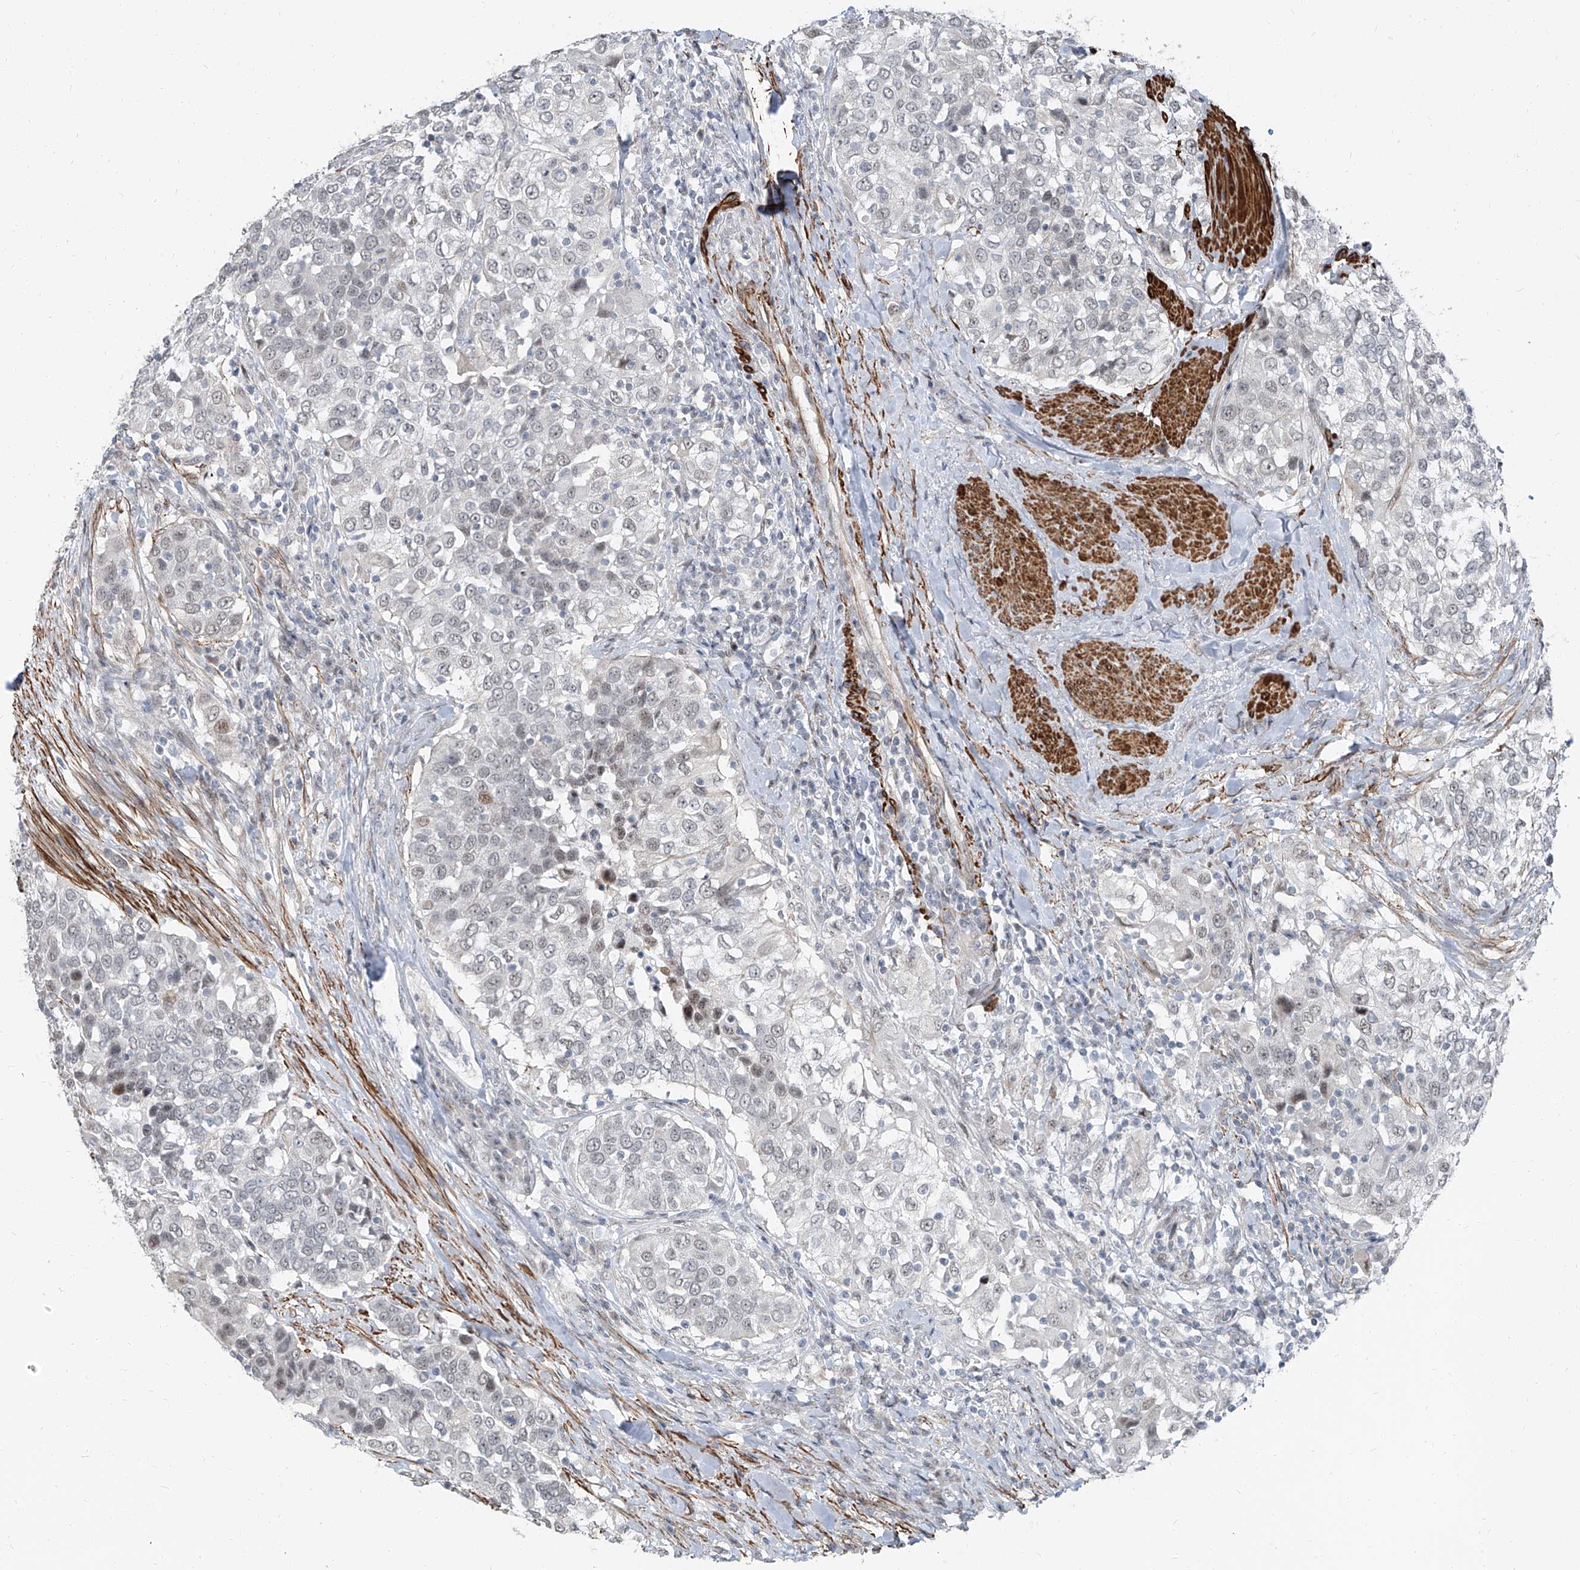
{"staining": {"intensity": "negative", "quantity": "none", "location": "none"}, "tissue": "urothelial cancer", "cell_type": "Tumor cells", "image_type": "cancer", "snomed": [{"axis": "morphology", "description": "Urothelial carcinoma, High grade"}, {"axis": "topography", "description": "Urinary bladder"}], "caption": "The image displays no significant staining in tumor cells of urothelial carcinoma (high-grade). (Stains: DAB (3,3'-diaminobenzidine) immunohistochemistry (IHC) with hematoxylin counter stain, Microscopy: brightfield microscopy at high magnification).", "gene": "TXLNB", "patient": {"sex": "female", "age": 80}}